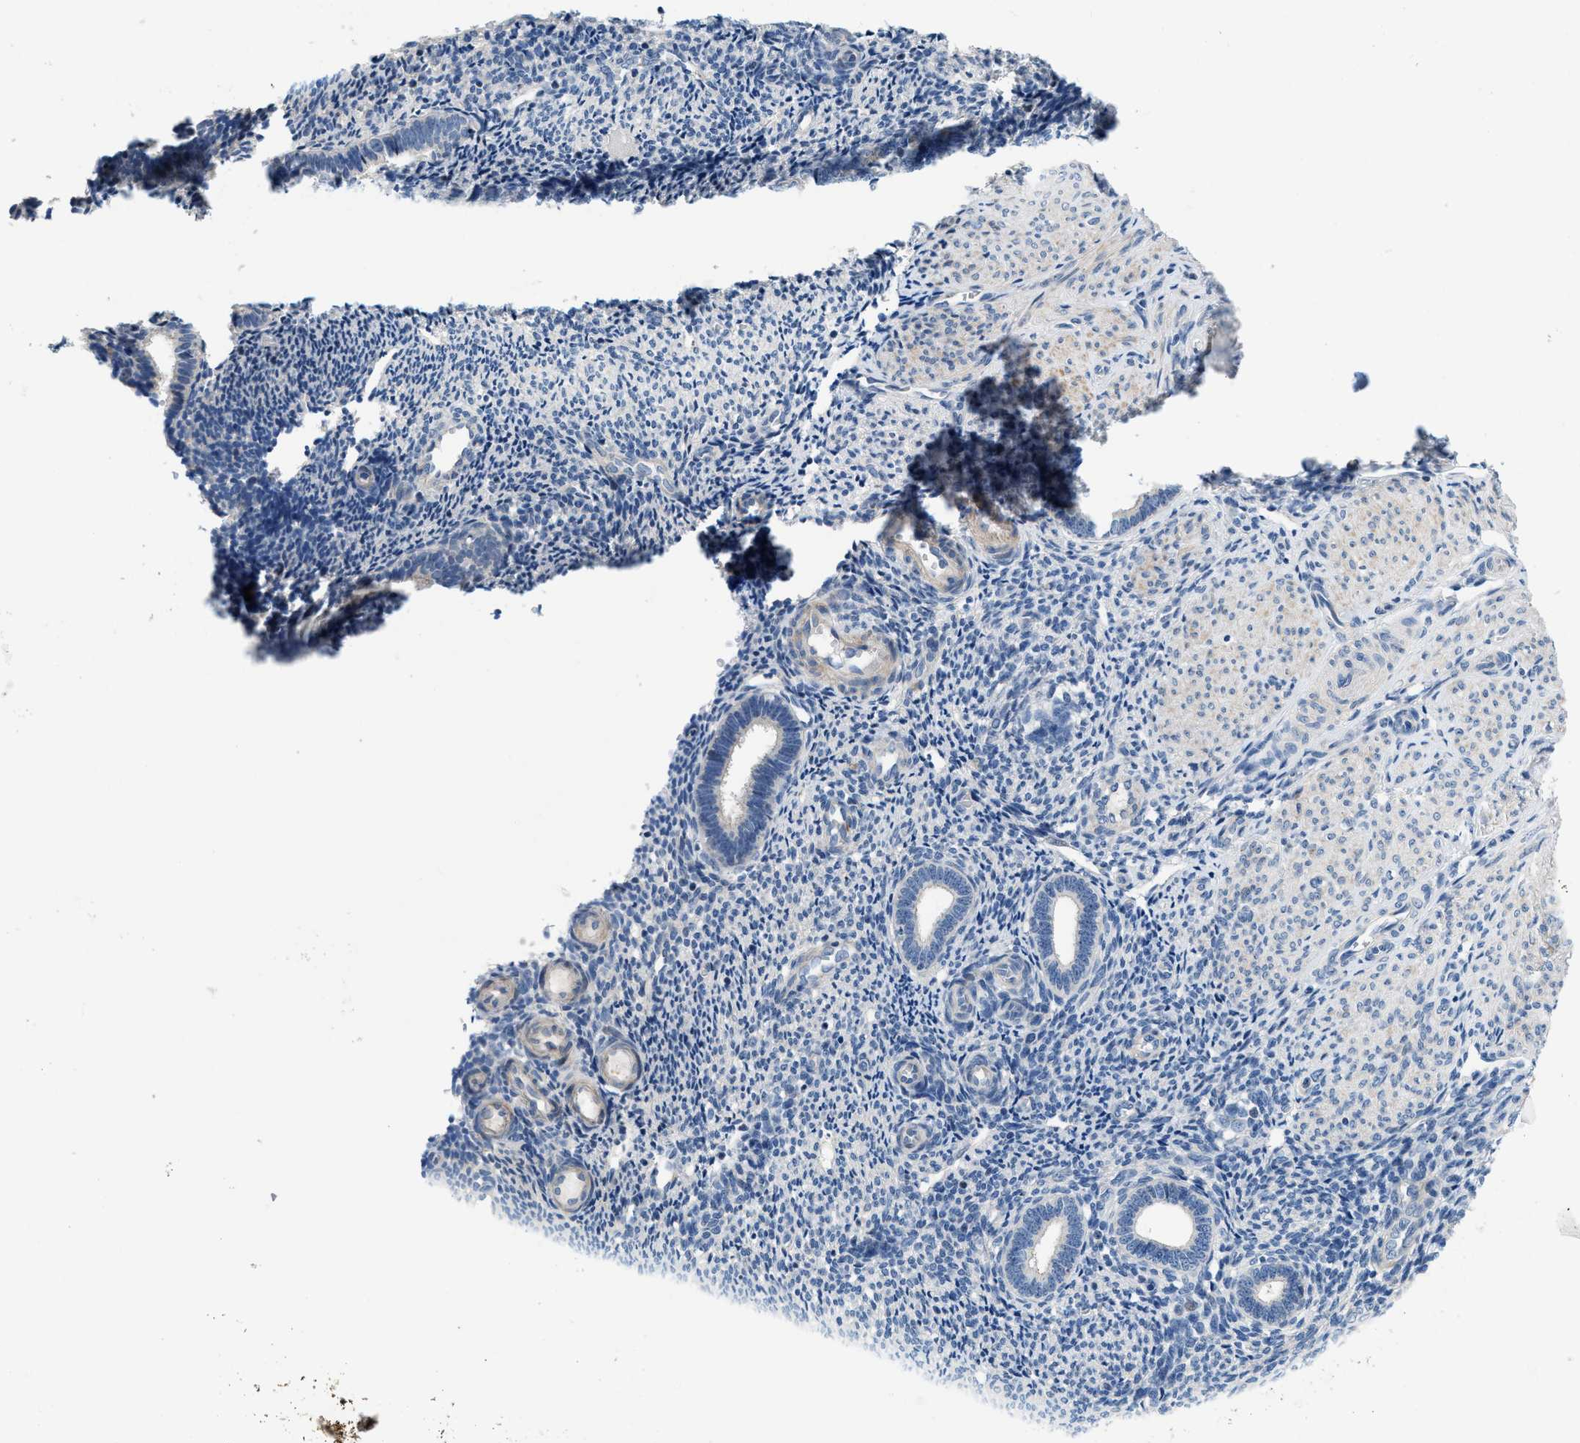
{"staining": {"intensity": "negative", "quantity": "none", "location": "none"}, "tissue": "endometrium", "cell_type": "Cells in endometrial stroma", "image_type": "normal", "snomed": [{"axis": "morphology", "description": "Normal tissue, NOS"}, {"axis": "topography", "description": "Endometrium"}], "caption": "This is an immunohistochemistry (IHC) image of unremarkable human endometrium. There is no staining in cells in endometrial stroma.", "gene": "FDCSP", "patient": {"sex": "female", "age": 27}}